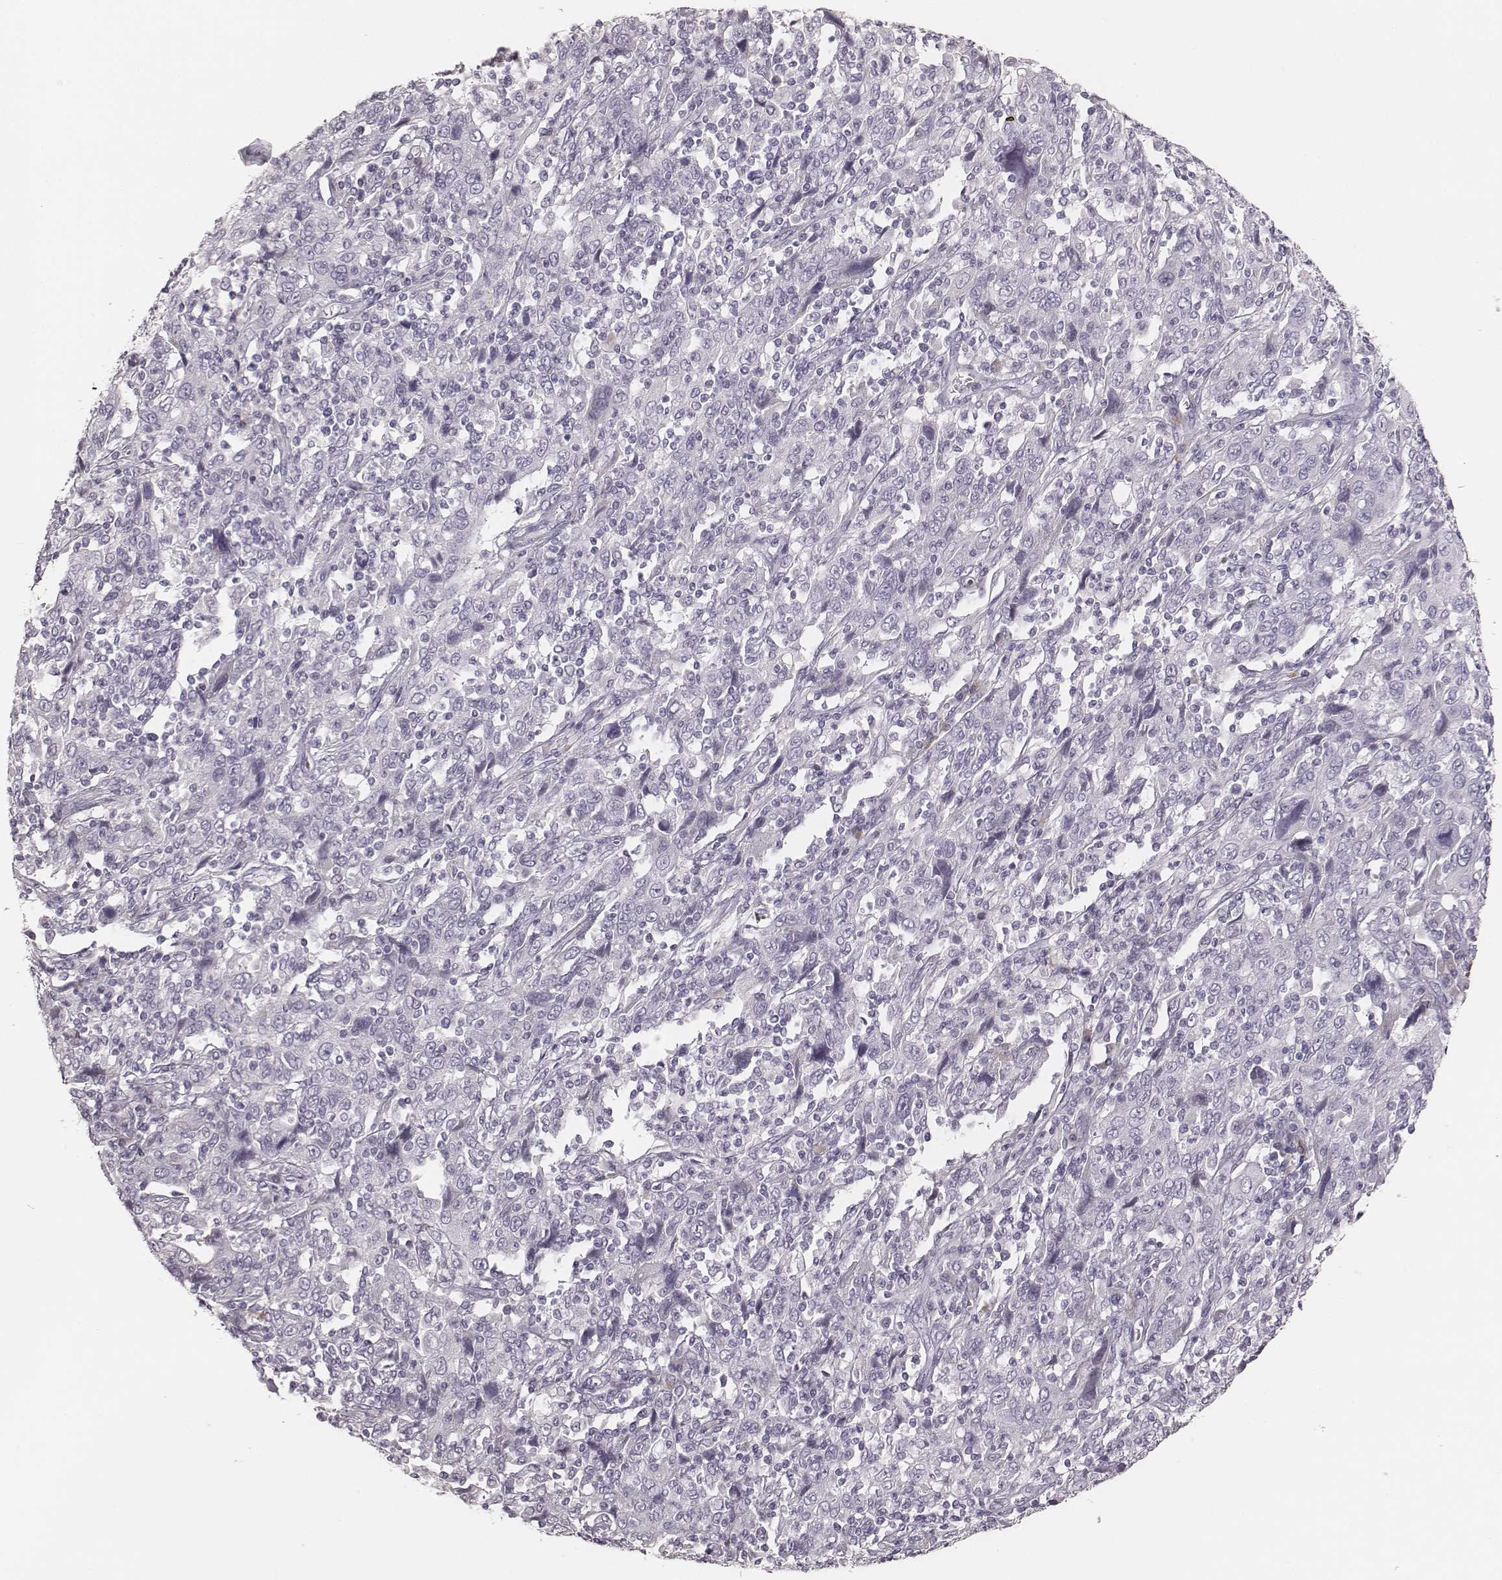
{"staining": {"intensity": "negative", "quantity": "none", "location": "none"}, "tissue": "cervical cancer", "cell_type": "Tumor cells", "image_type": "cancer", "snomed": [{"axis": "morphology", "description": "Squamous cell carcinoma, NOS"}, {"axis": "topography", "description": "Cervix"}], "caption": "Tumor cells show no significant protein positivity in cervical squamous cell carcinoma.", "gene": "KRT82", "patient": {"sex": "female", "age": 46}}